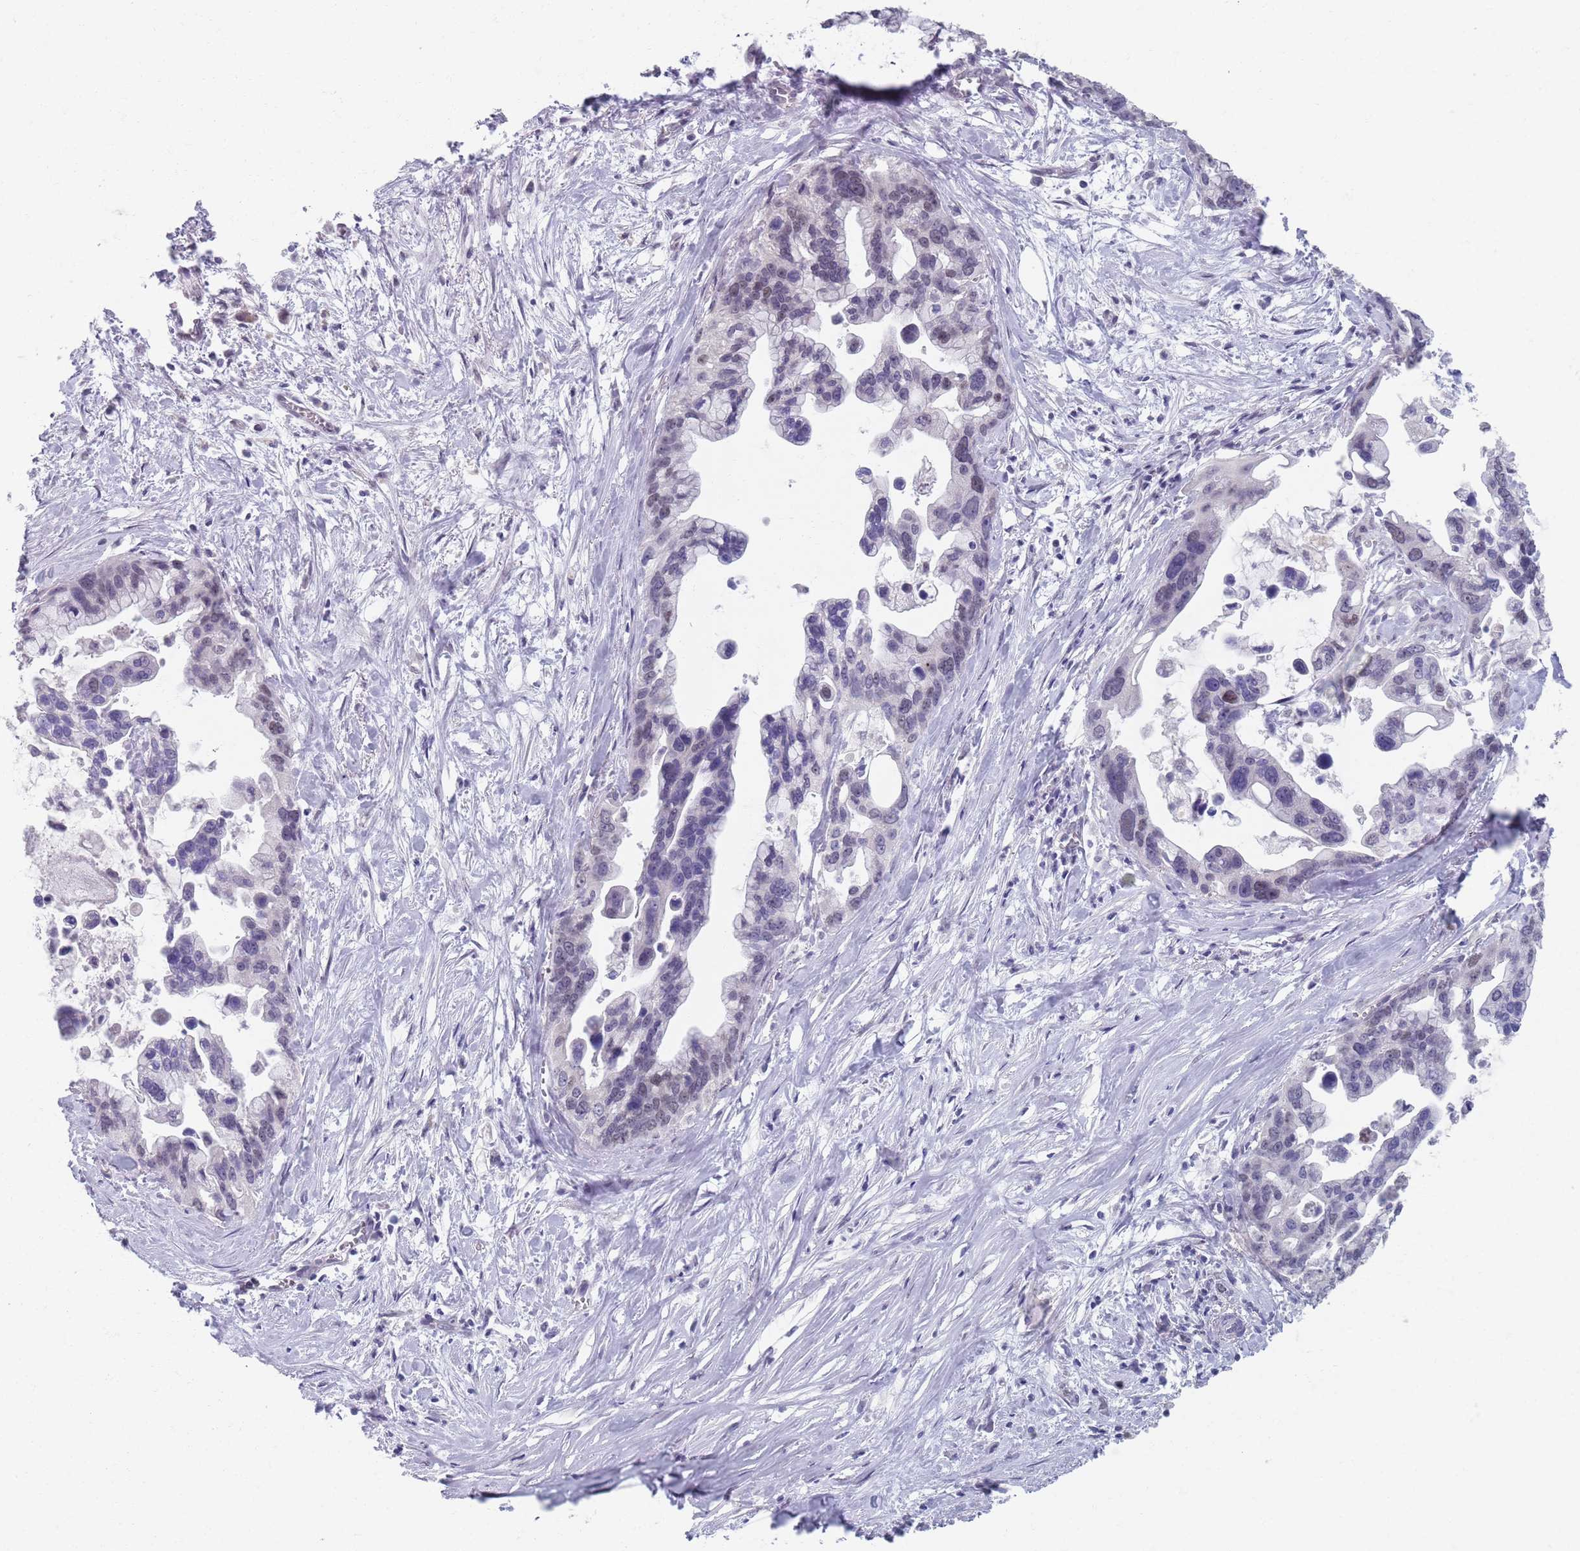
{"staining": {"intensity": "negative", "quantity": "none", "location": "none"}, "tissue": "pancreatic cancer", "cell_type": "Tumor cells", "image_type": "cancer", "snomed": [{"axis": "morphology", "description": "Adenocarcinoma, NOS"}, {"axis": "topography", "description": "Pancreas"}], "caption": "DAB immunohistochemical staining of pancreatic adenocarcinoma exhibits no significant positivity in tumor cells. Brightfield microscopy of immunohistochemistry stained with DAB (brown) and hematoxylin (blue), captured at high magnification.", "gene": "SAMD1", "patient": {"sex": "female", "age": 83}}